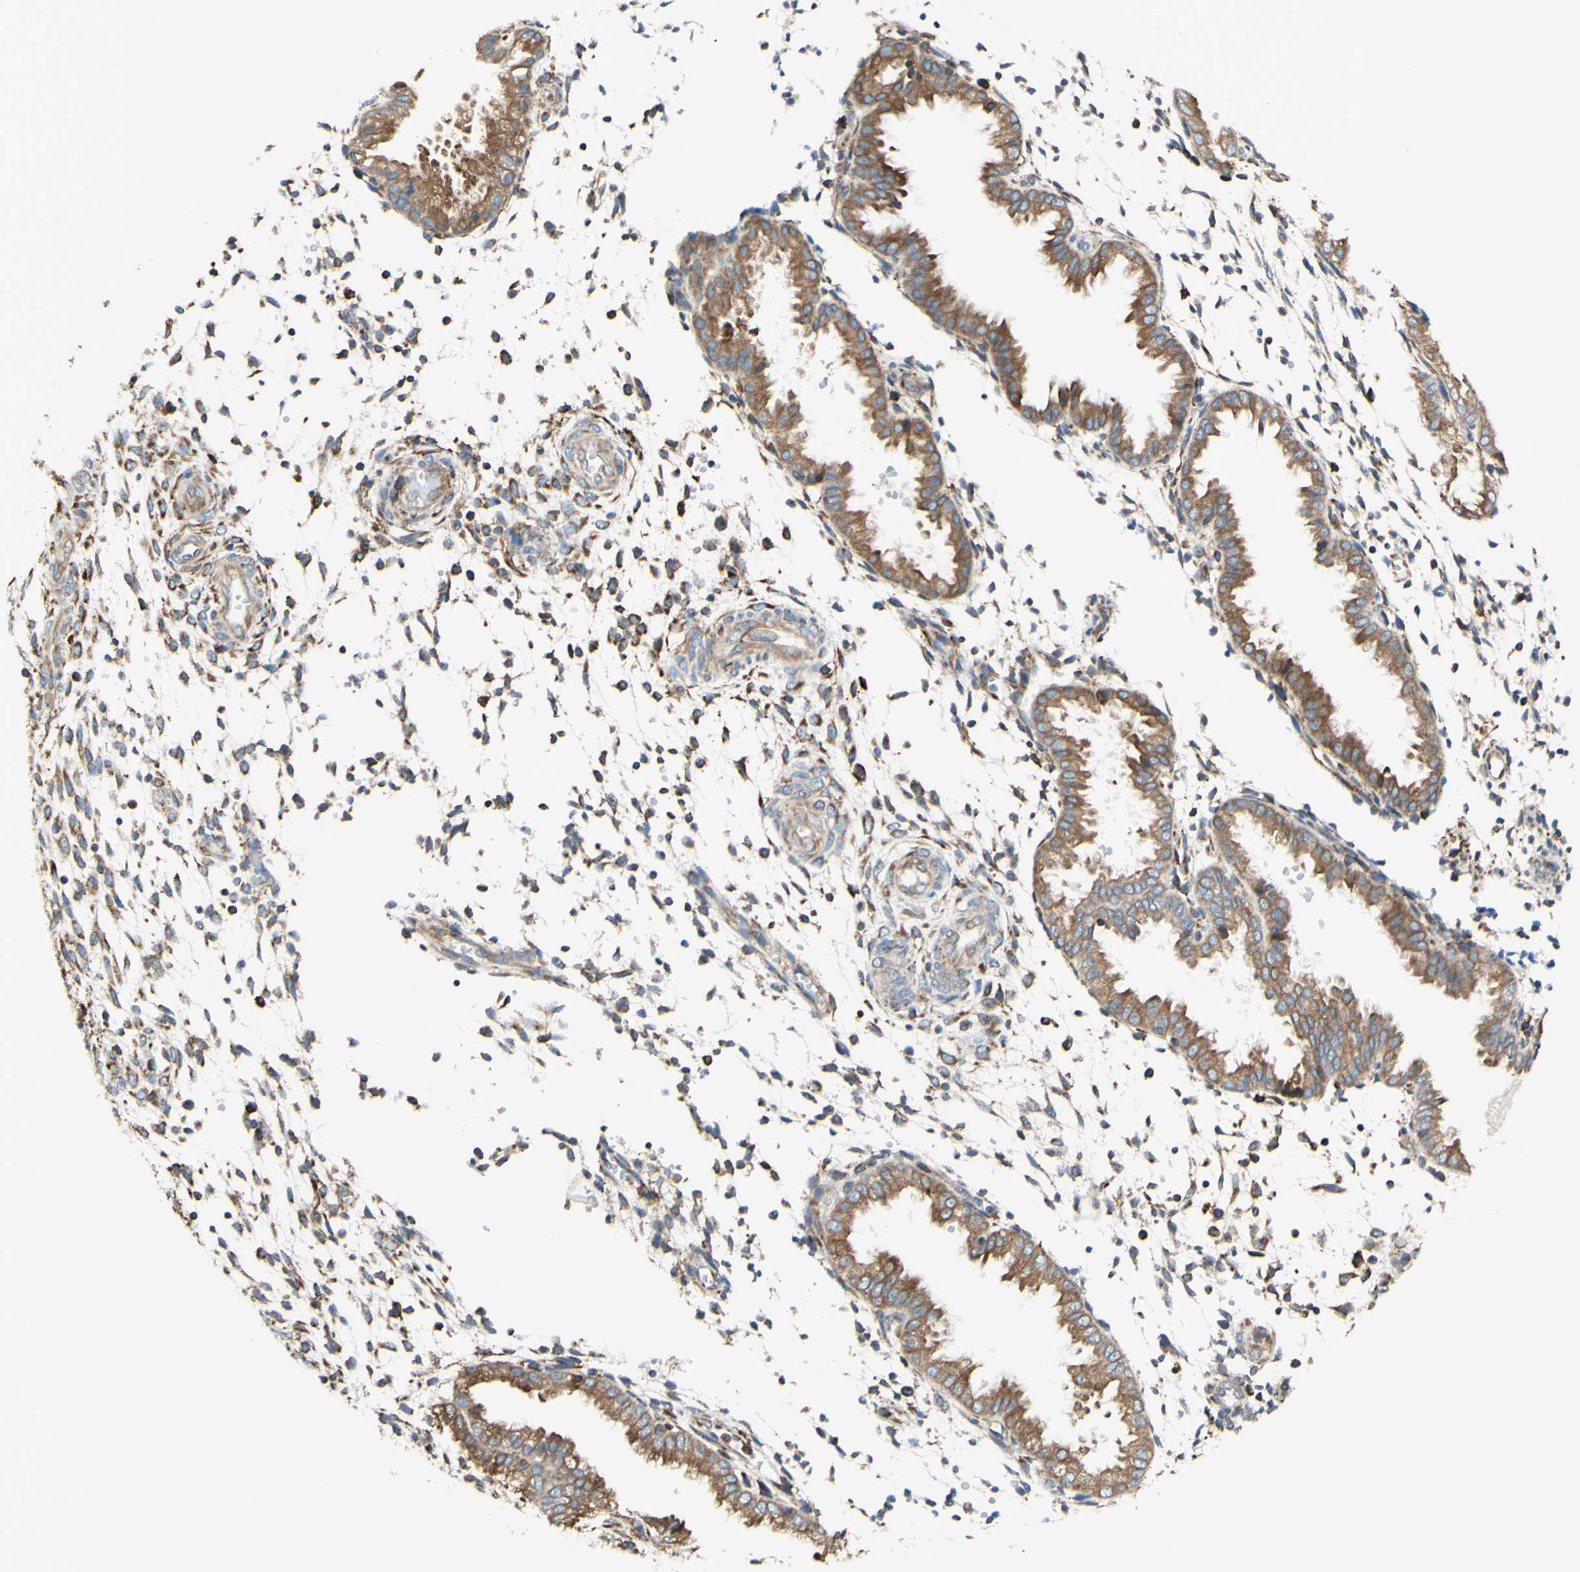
{"staining": {"intensity": "moderate", "quantity": ">75%", "location": "cytoplasmic/membranous"}, "tissue": "endometrium", "cell_type": "Cells in endometrial stroma", "image_type": "normal", "snomed": [{"axis": "morphology", "description": "Normal tissue, NOS"}, {"axis": "topography", "description": "Endometrium"}], "caption": "Immunohistochemical staining of normal endometrium demonstrates >75% levels of moderate cytoplasmic/membranous protein positivity in approximately >75% of cells in endometrial stroma. (Brightfield microscopy of DAB IHC at high magnification).", "gene": "DNAJB11", "patient": {"sex": "female", "age": 33}}